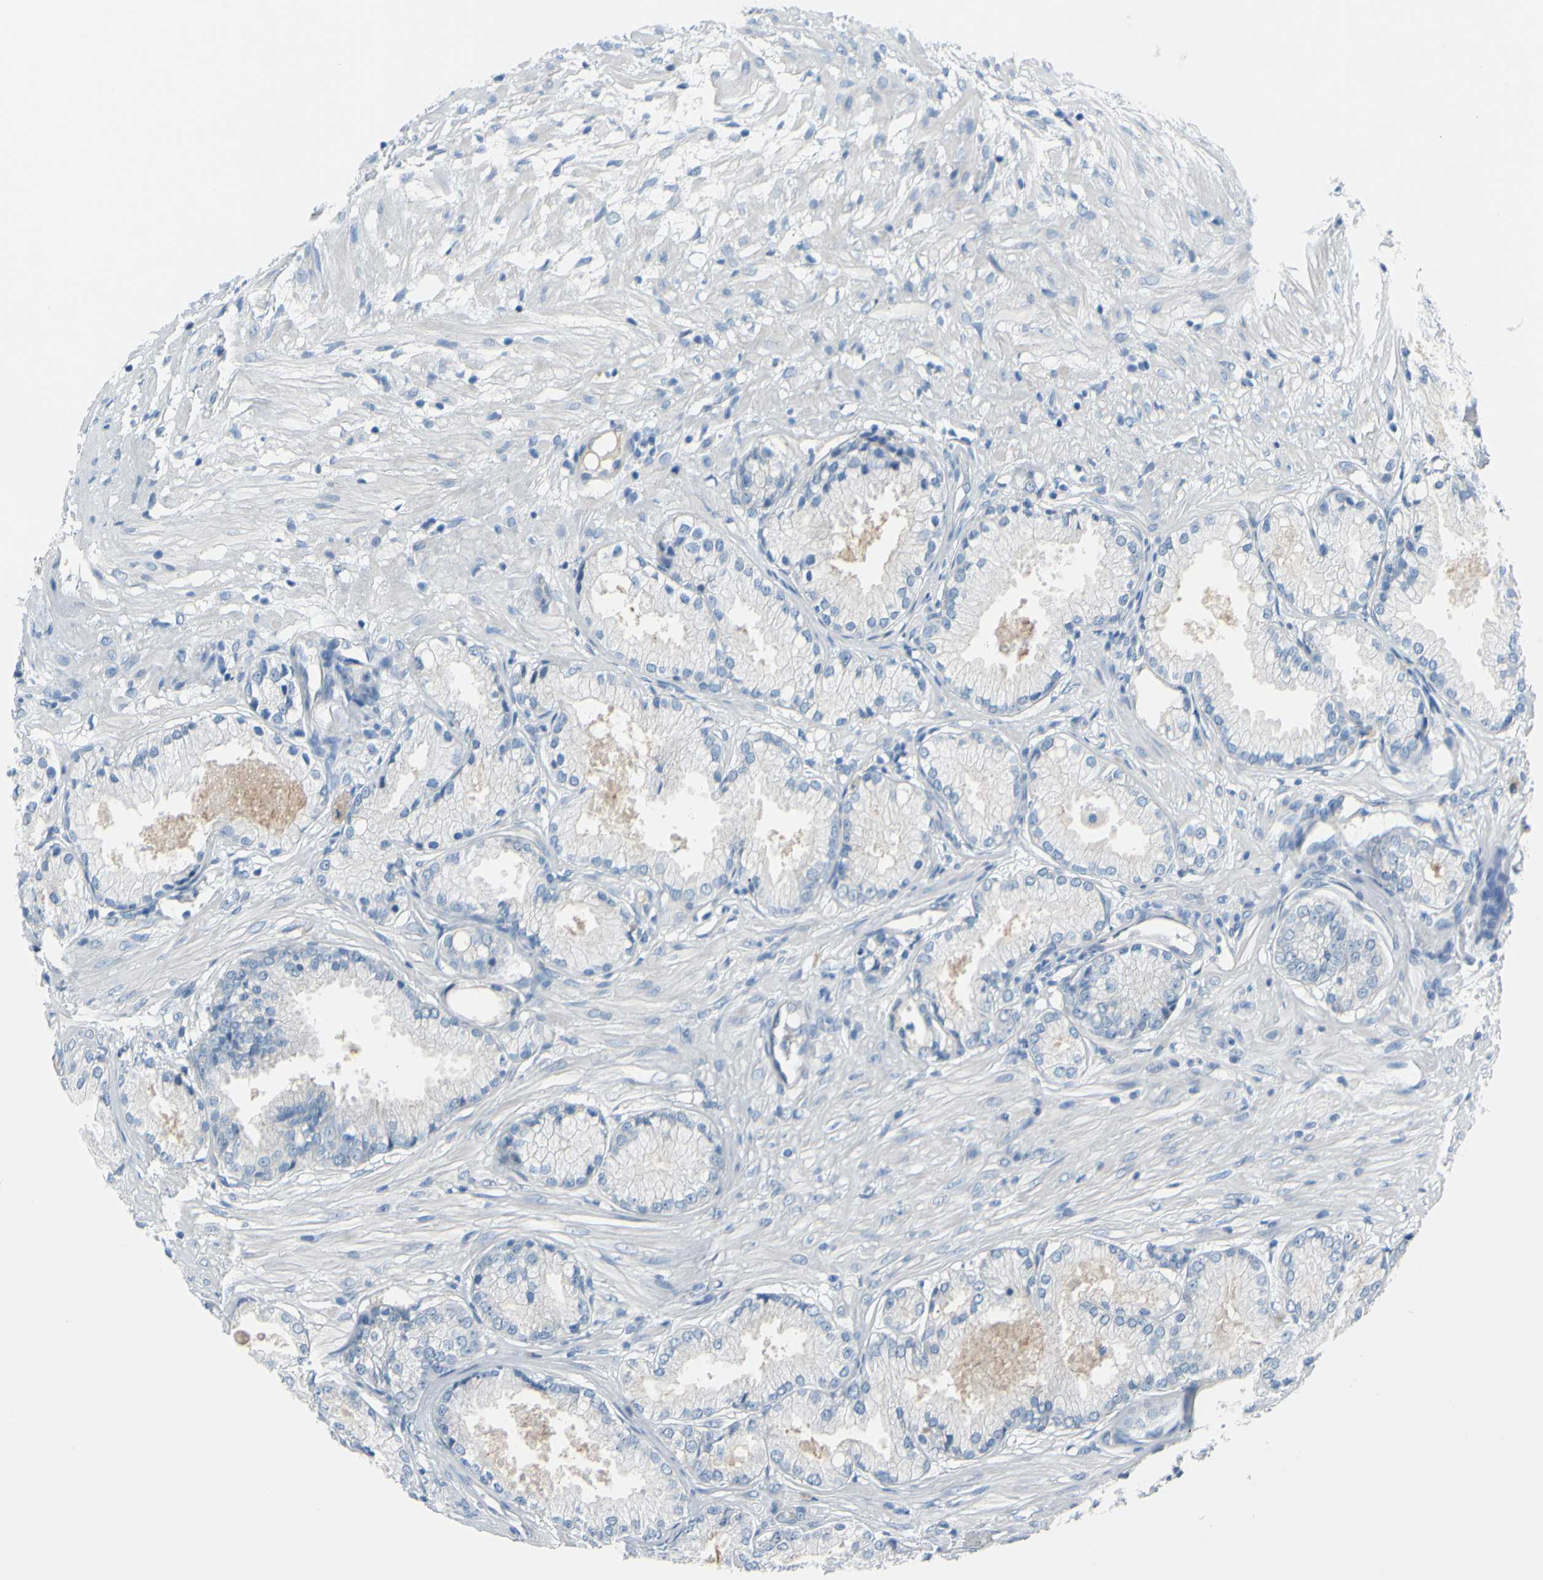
{"staining": {"intensity": "moderate", "quantity": "<25%", "location": "cytoplasmic/membranous"}, "tissue": "prostate cancer", "cell_type": "Tumor cells", "image_type": "cancer", "snomed": [{"axis": "morphology", "description": "Adenocarcinoma, Low grade"}, {"axis": "topography", "description": "Prostate"}], "caption": "IHC image of prostate cancer stained for a protein (brown), which displays low levels of moderate cytoplasmic/membranous positivity in about <25% of tumor cells.", "gene": "SLC1A2", "patient": {"sex": "male", "age": 72}}